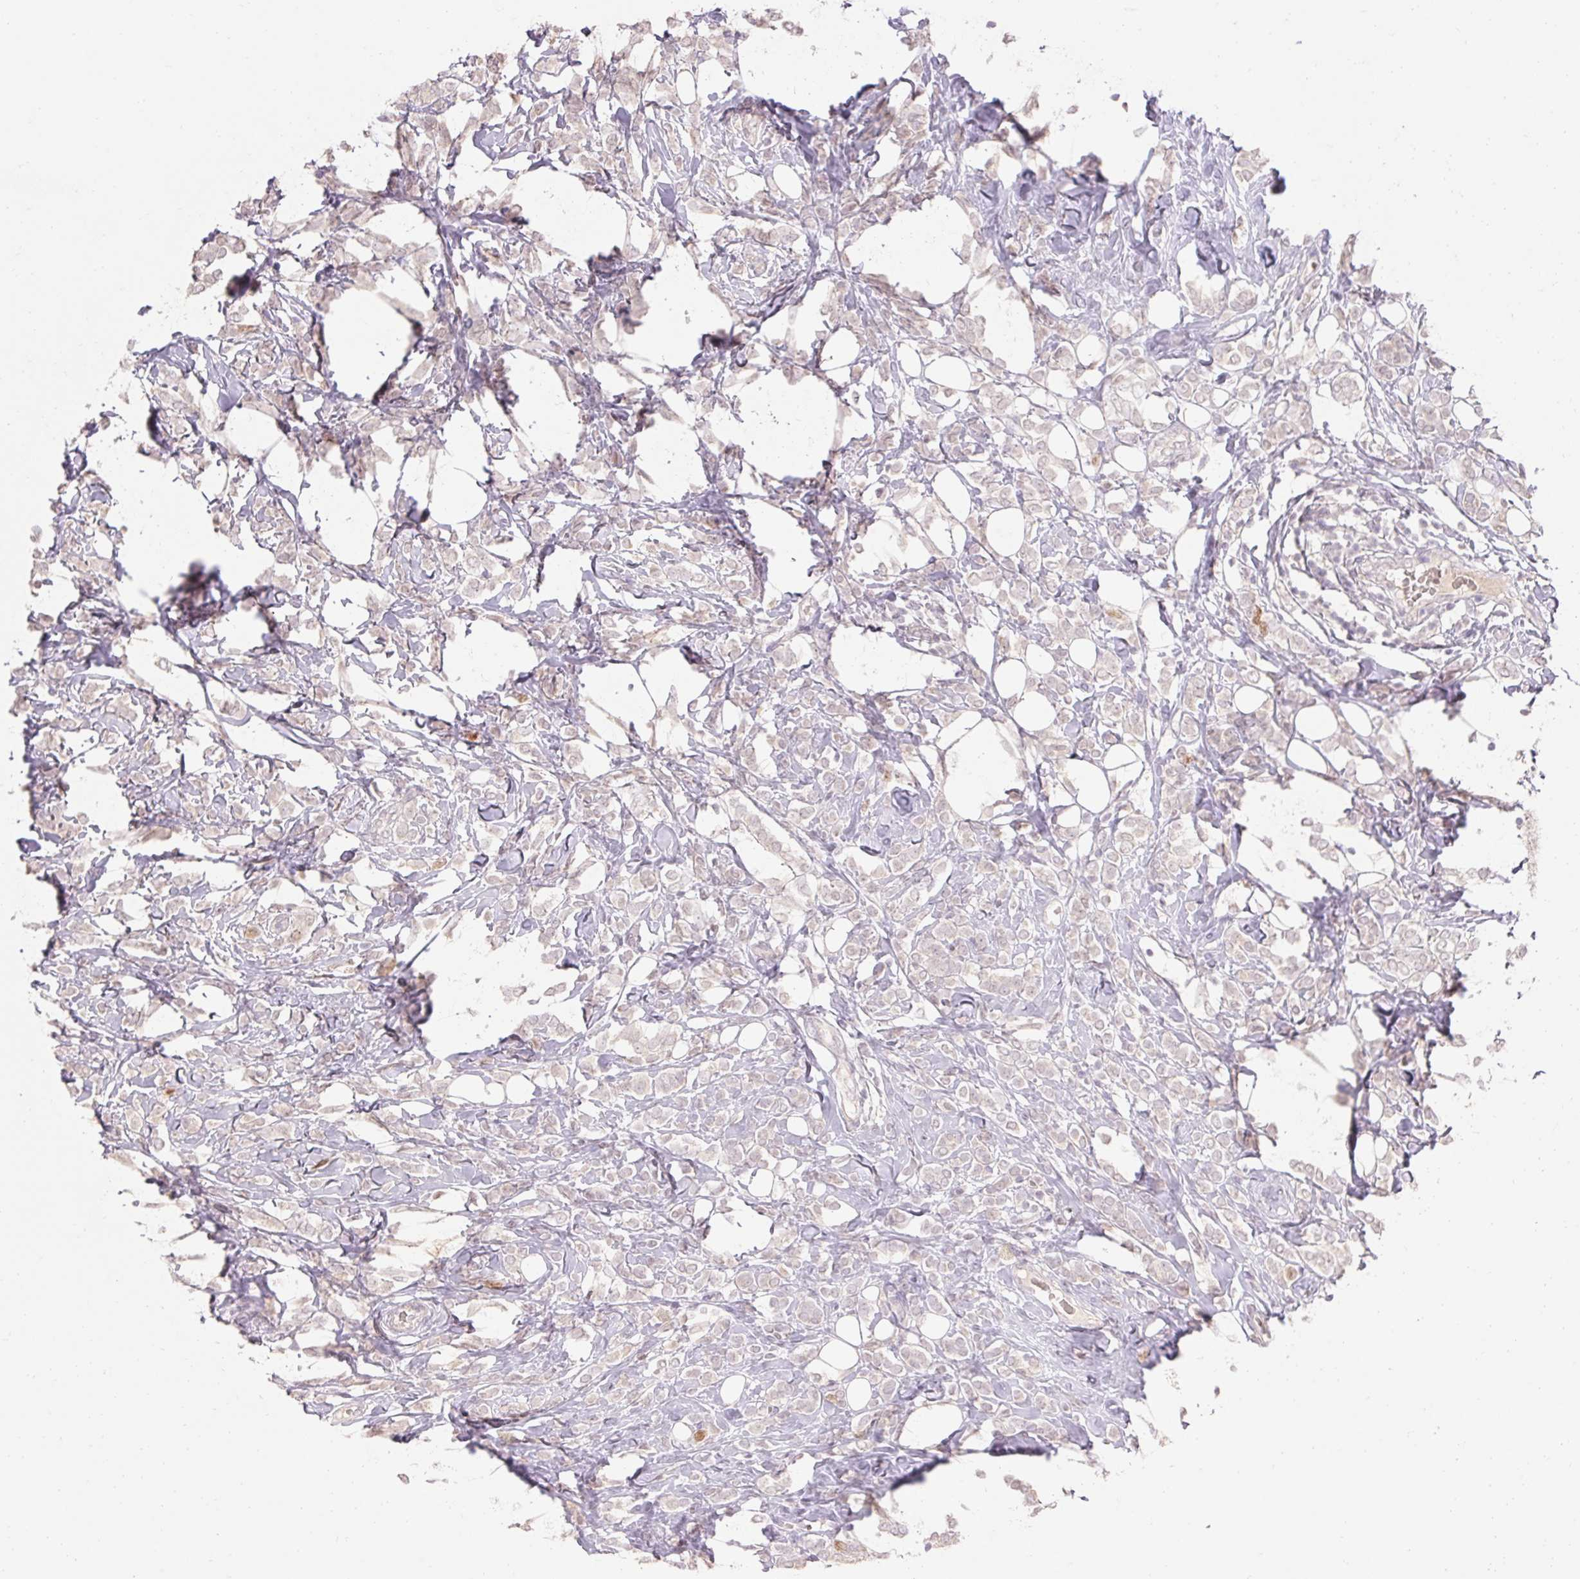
{"staining": {"intensity": "moderate", "quantity": "<25%", "location": "nuclear"}, "tissue": "breast cancer", "cell_type": "Tumor cells", "image_type": "cancer", "snomed": [{"axis": "morphology", "description": "Lobular carcinoma"}, {"axis": "topography", "description": "Breast"}], "caption": "An image showing moderate nuclear positivity in approximately <25% of tumor cells in breast cancer, as visualized by brown immunohistochemical staining.", "gene": "SKP2", "patient": {"sex": "female", "age": 49}}